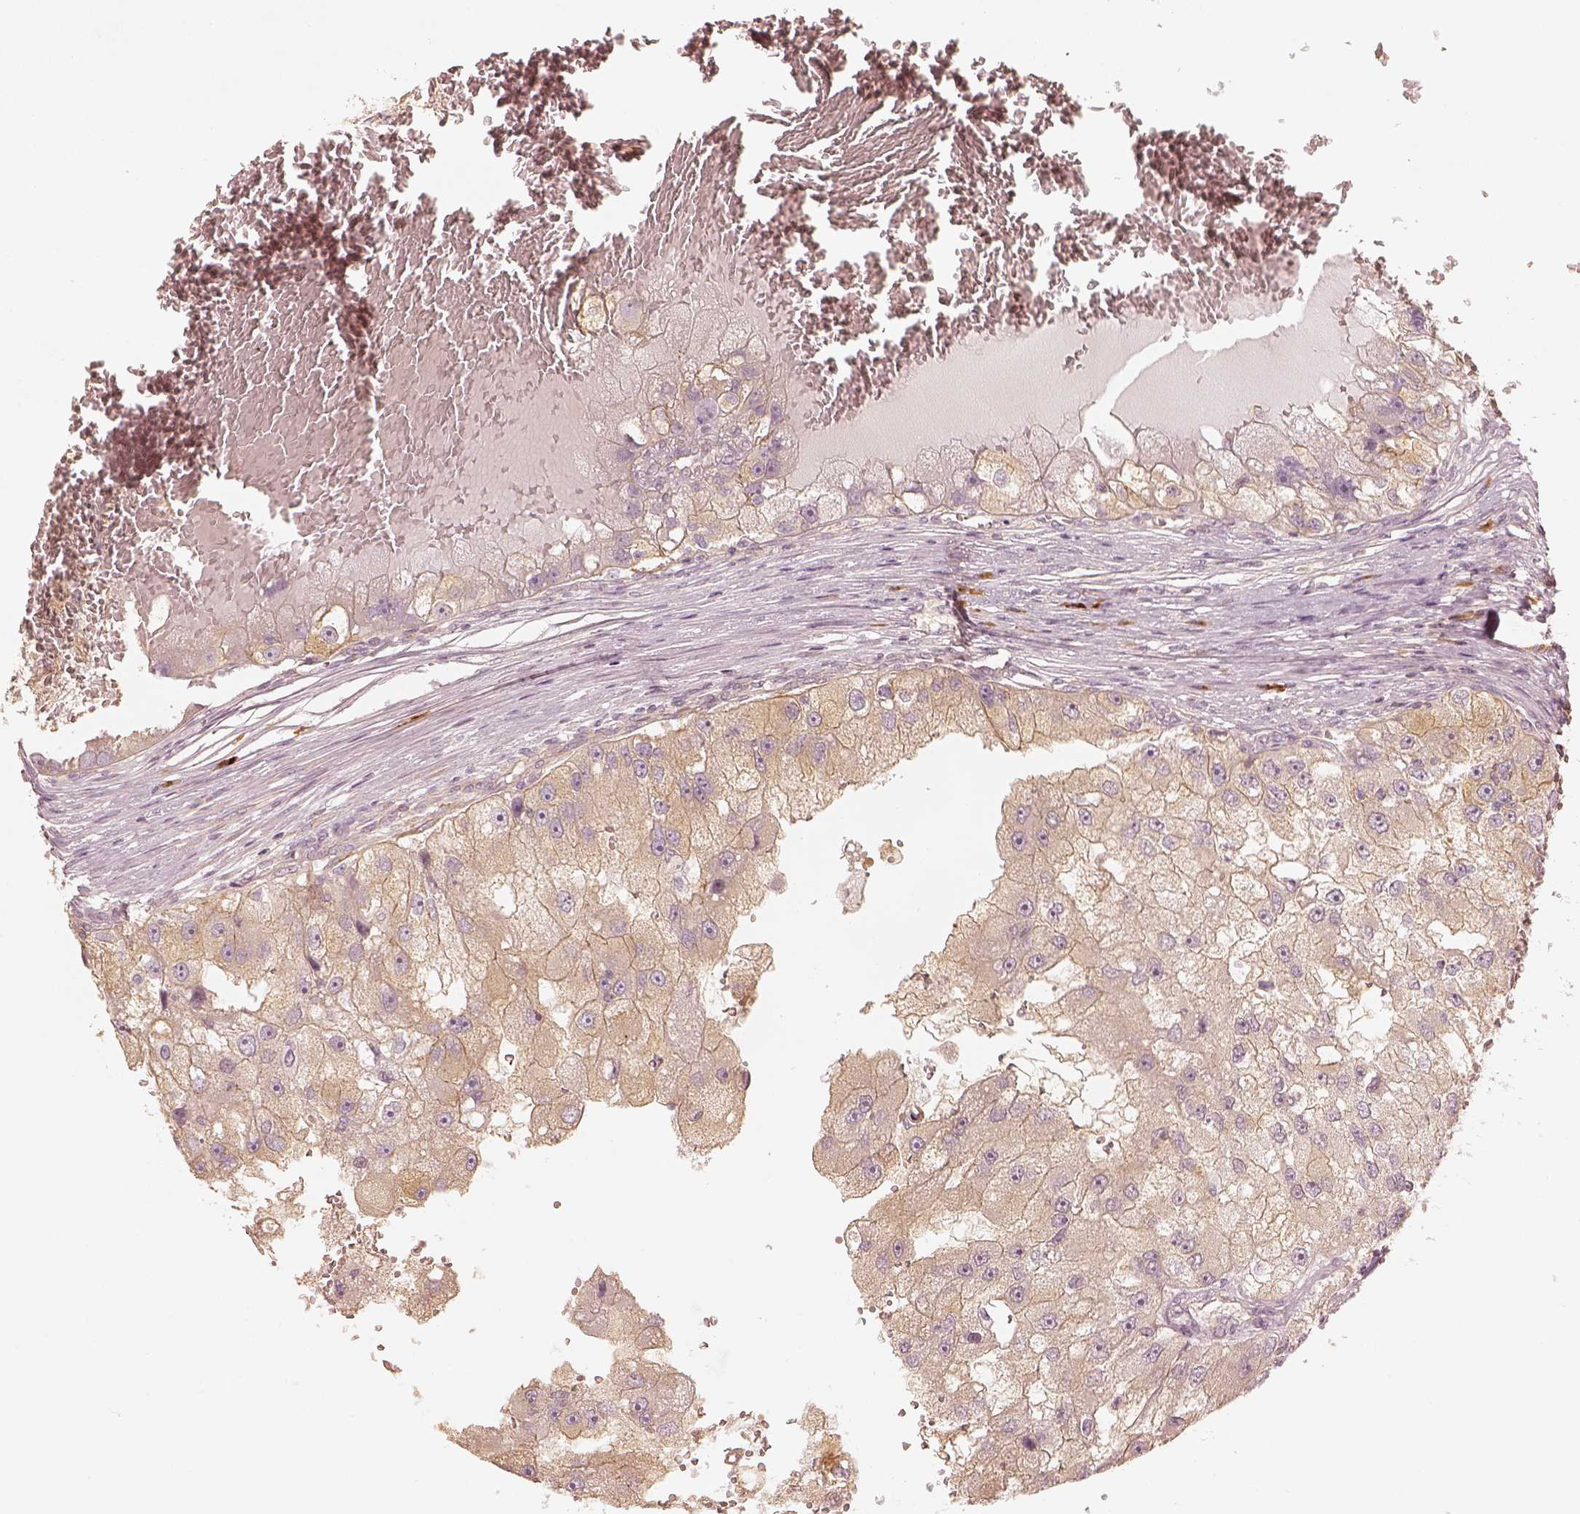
{"staining": {"intensity": "weak", "quantity": ">75%", "location": "cytoplasmic/membranous"}, "tissue": "renal cancer", "cell_type": "Tumor cells", "image_type": "cancer", "snomed": [{"axis": "morphology", "description": "Adenocarcinoma, NOS"}, {"axis": "topography", "description": "Kidney"}], "caption": "Tumor cells show low levels of weak cytoplasmic/membranous staining in about >75% of cells in human renal cancer.", "gene": "GORASP2", "patient": {"sex": "male", "age": 63}}